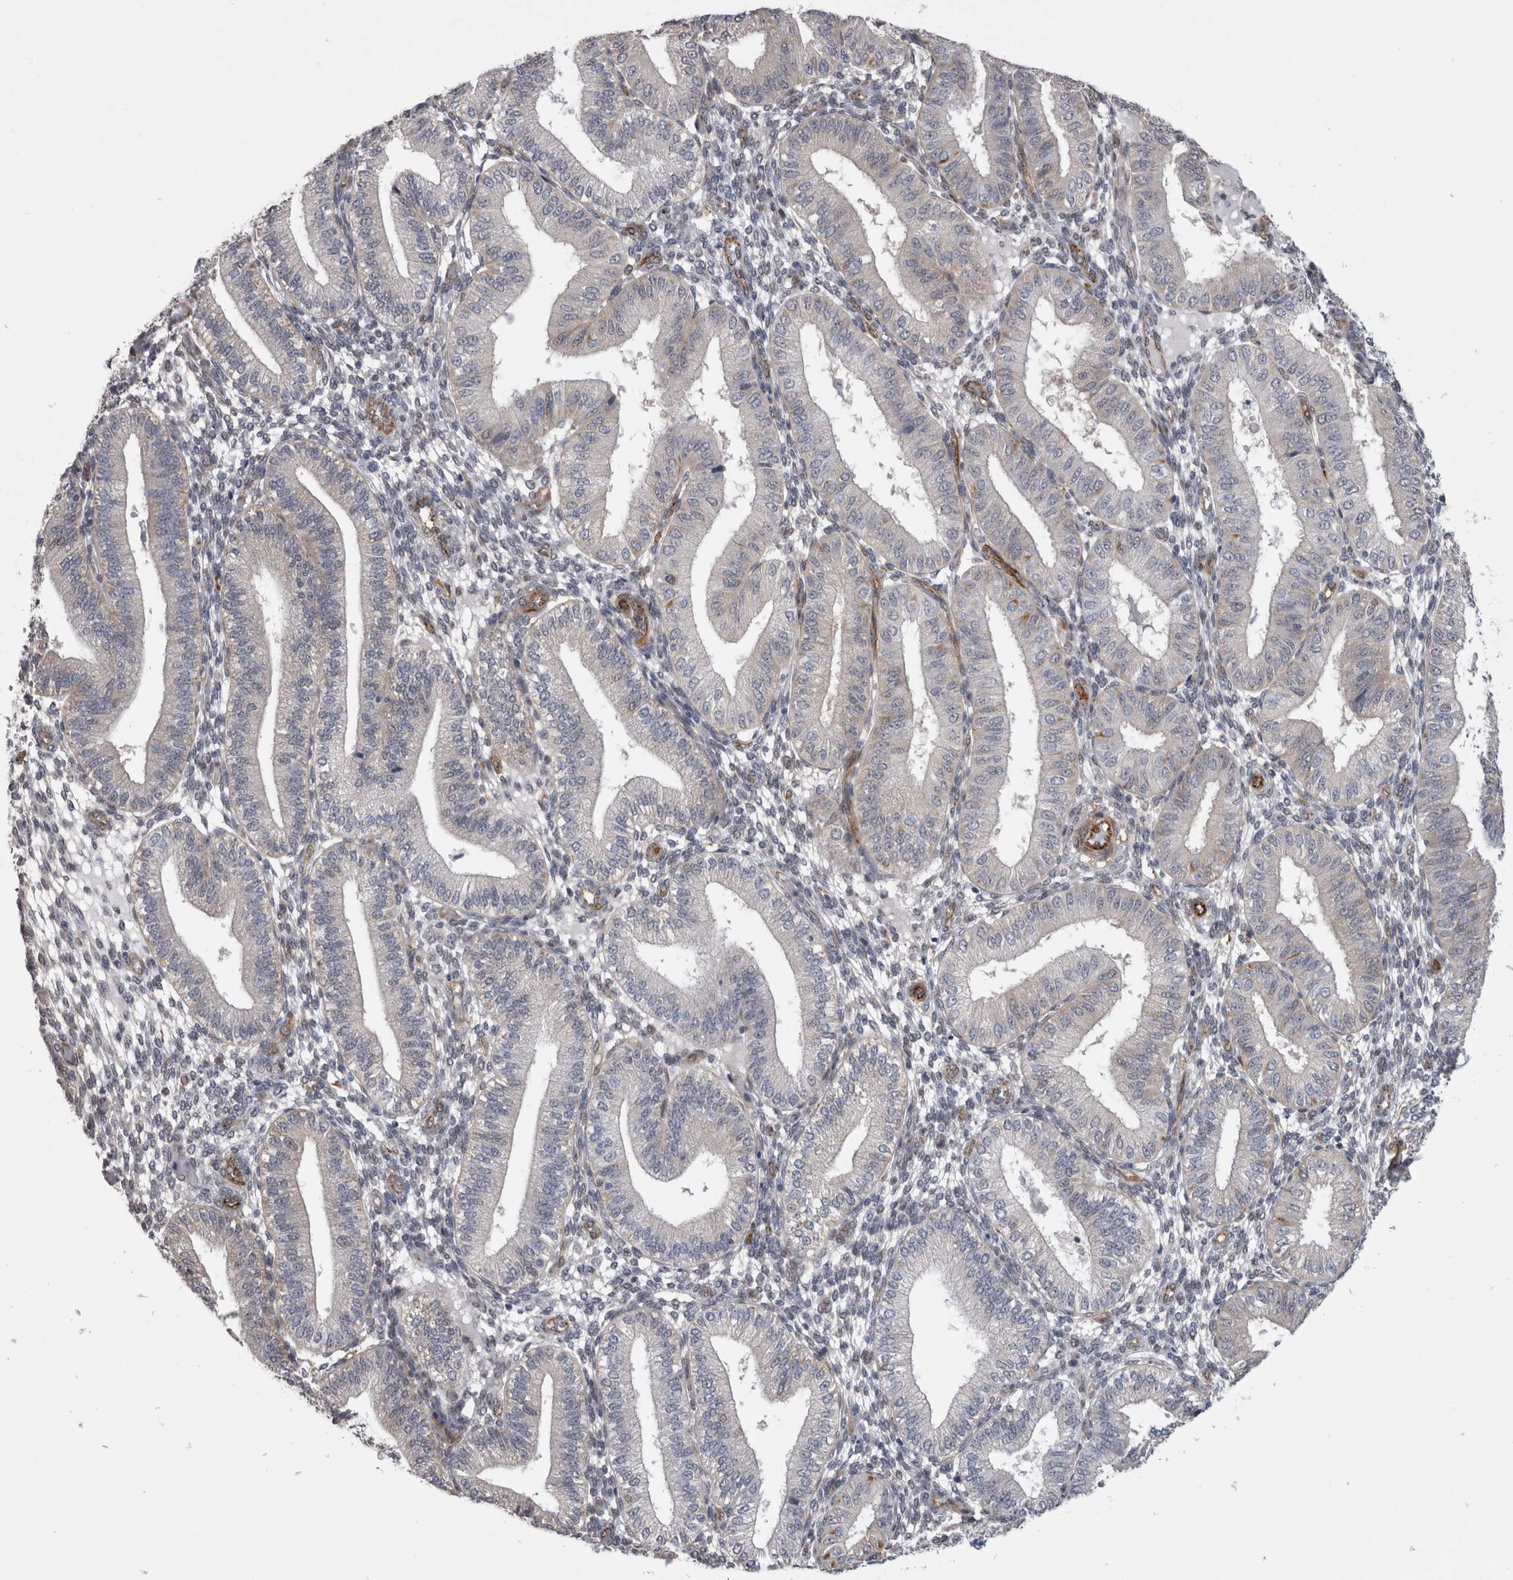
{"staining": {"intensity": "weak", "quantity": "<25%", "location": "cytoplasmic/membranous"}, "tissue": "endometrium", "cell_type": "Cells in endometrial stroma", "image_type": "normal", "snomed": [{"axis": "morphology", "description": "Normal tissue, NOS"}, {"axis": "topography", "description": "Endometrium"}], "caption": "High magnification brightfield microscopy of unremarkable endometrium stained with DAB (3,3'-diaminobenzidine) (brown) and counterstained with hematoxylin (blue): cells in endometrial stroma show no significant staining.", "gene": "ACOT7", "patient": {"sex": "female", "age": 39}}